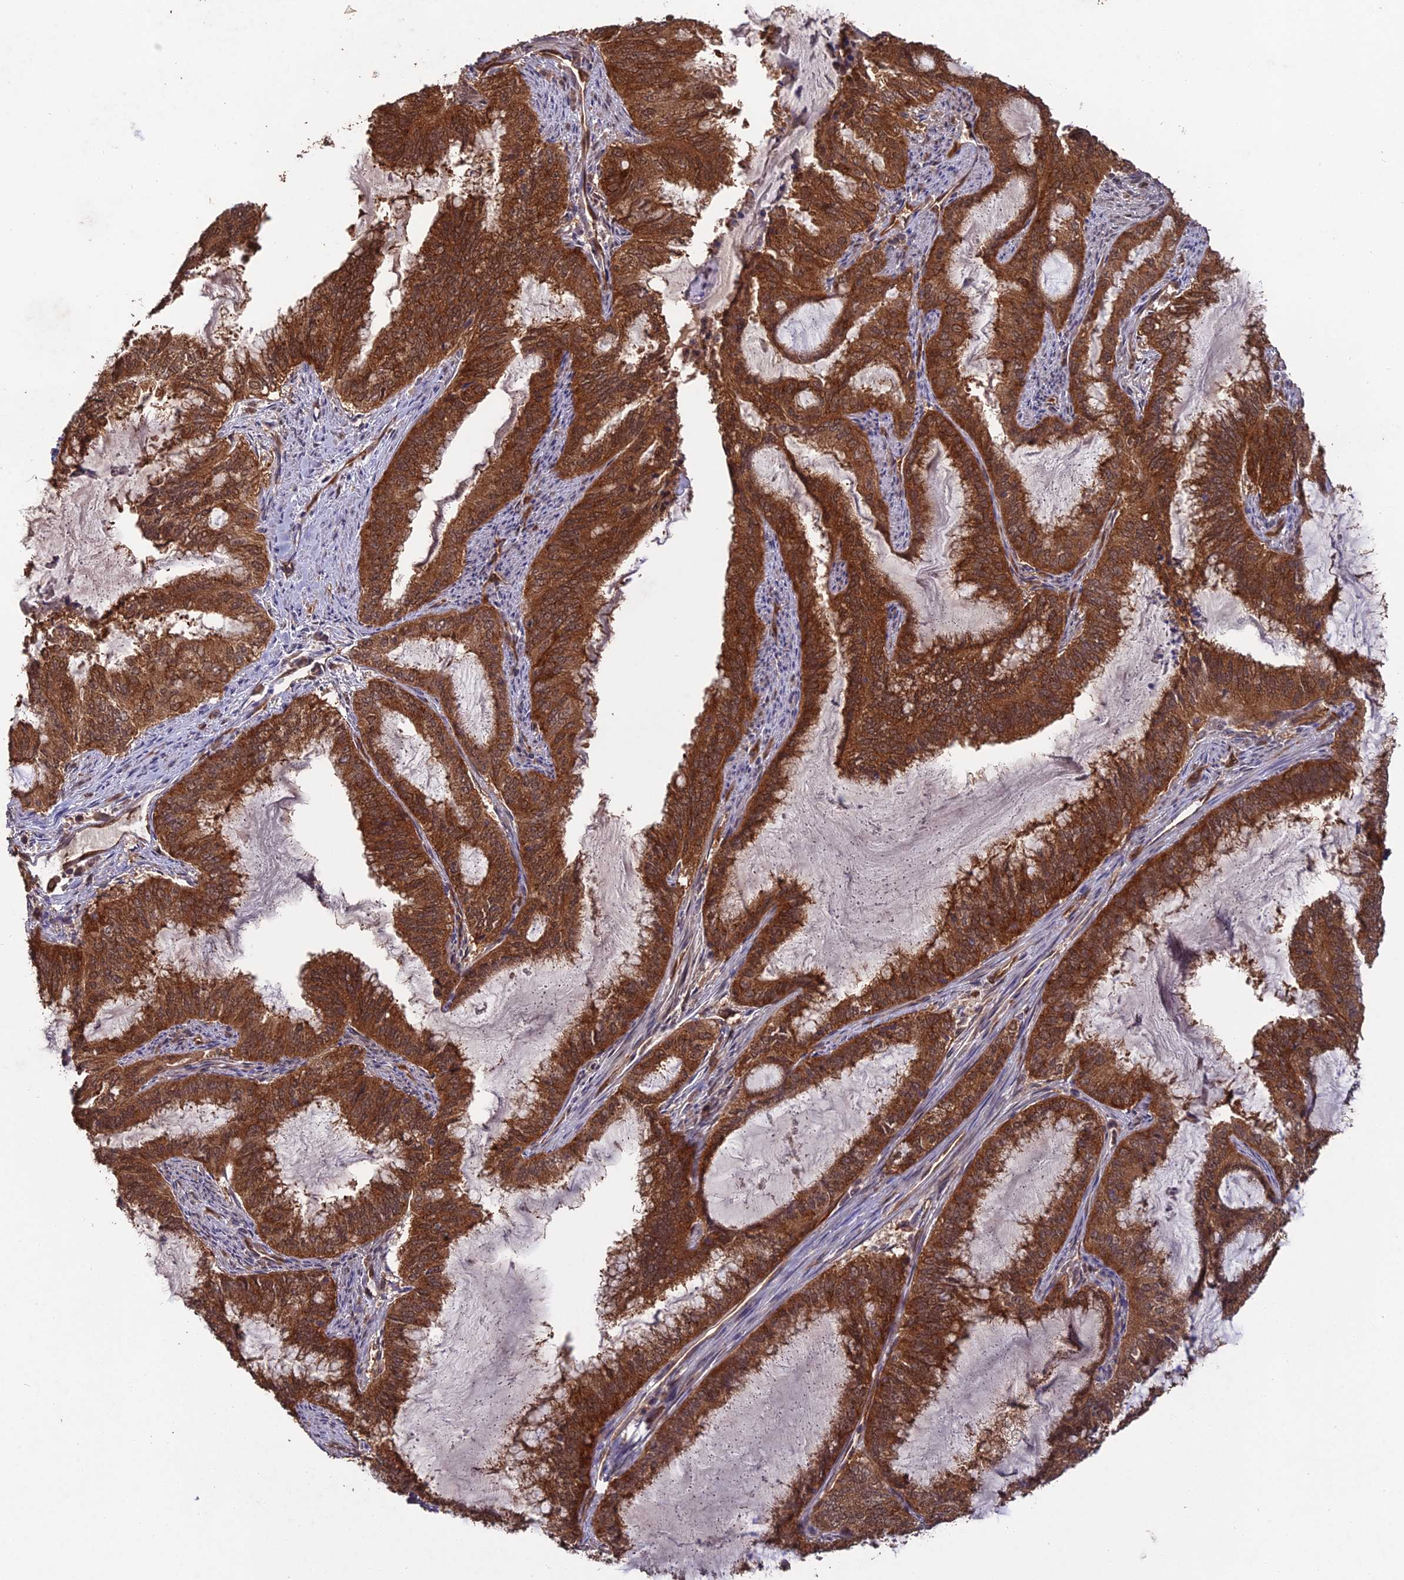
{"staining": {"intensity": "strong", "quantity": ">75%", "location": "cytoplasmic/membranous"}, "tissue": "endometrial cancer", "cell_type": "Tumor cells", "image_type": "cancer", "snomed": [{"axis": "morphology", "description": "Adenocarcinoma, NOS"}, {"axis": "topography", "description": "Endometrium"}], "caption": "An immunohistochemistry (IHC) image of tumor tissue is shown. Protein staining in brown highlights strong cytoplasmic/membranous positivity in endometrial adenocarcinoma within tumor cells.", "gene": "RALGAPA2", "patient": {"sex": "female", "age": 51}}